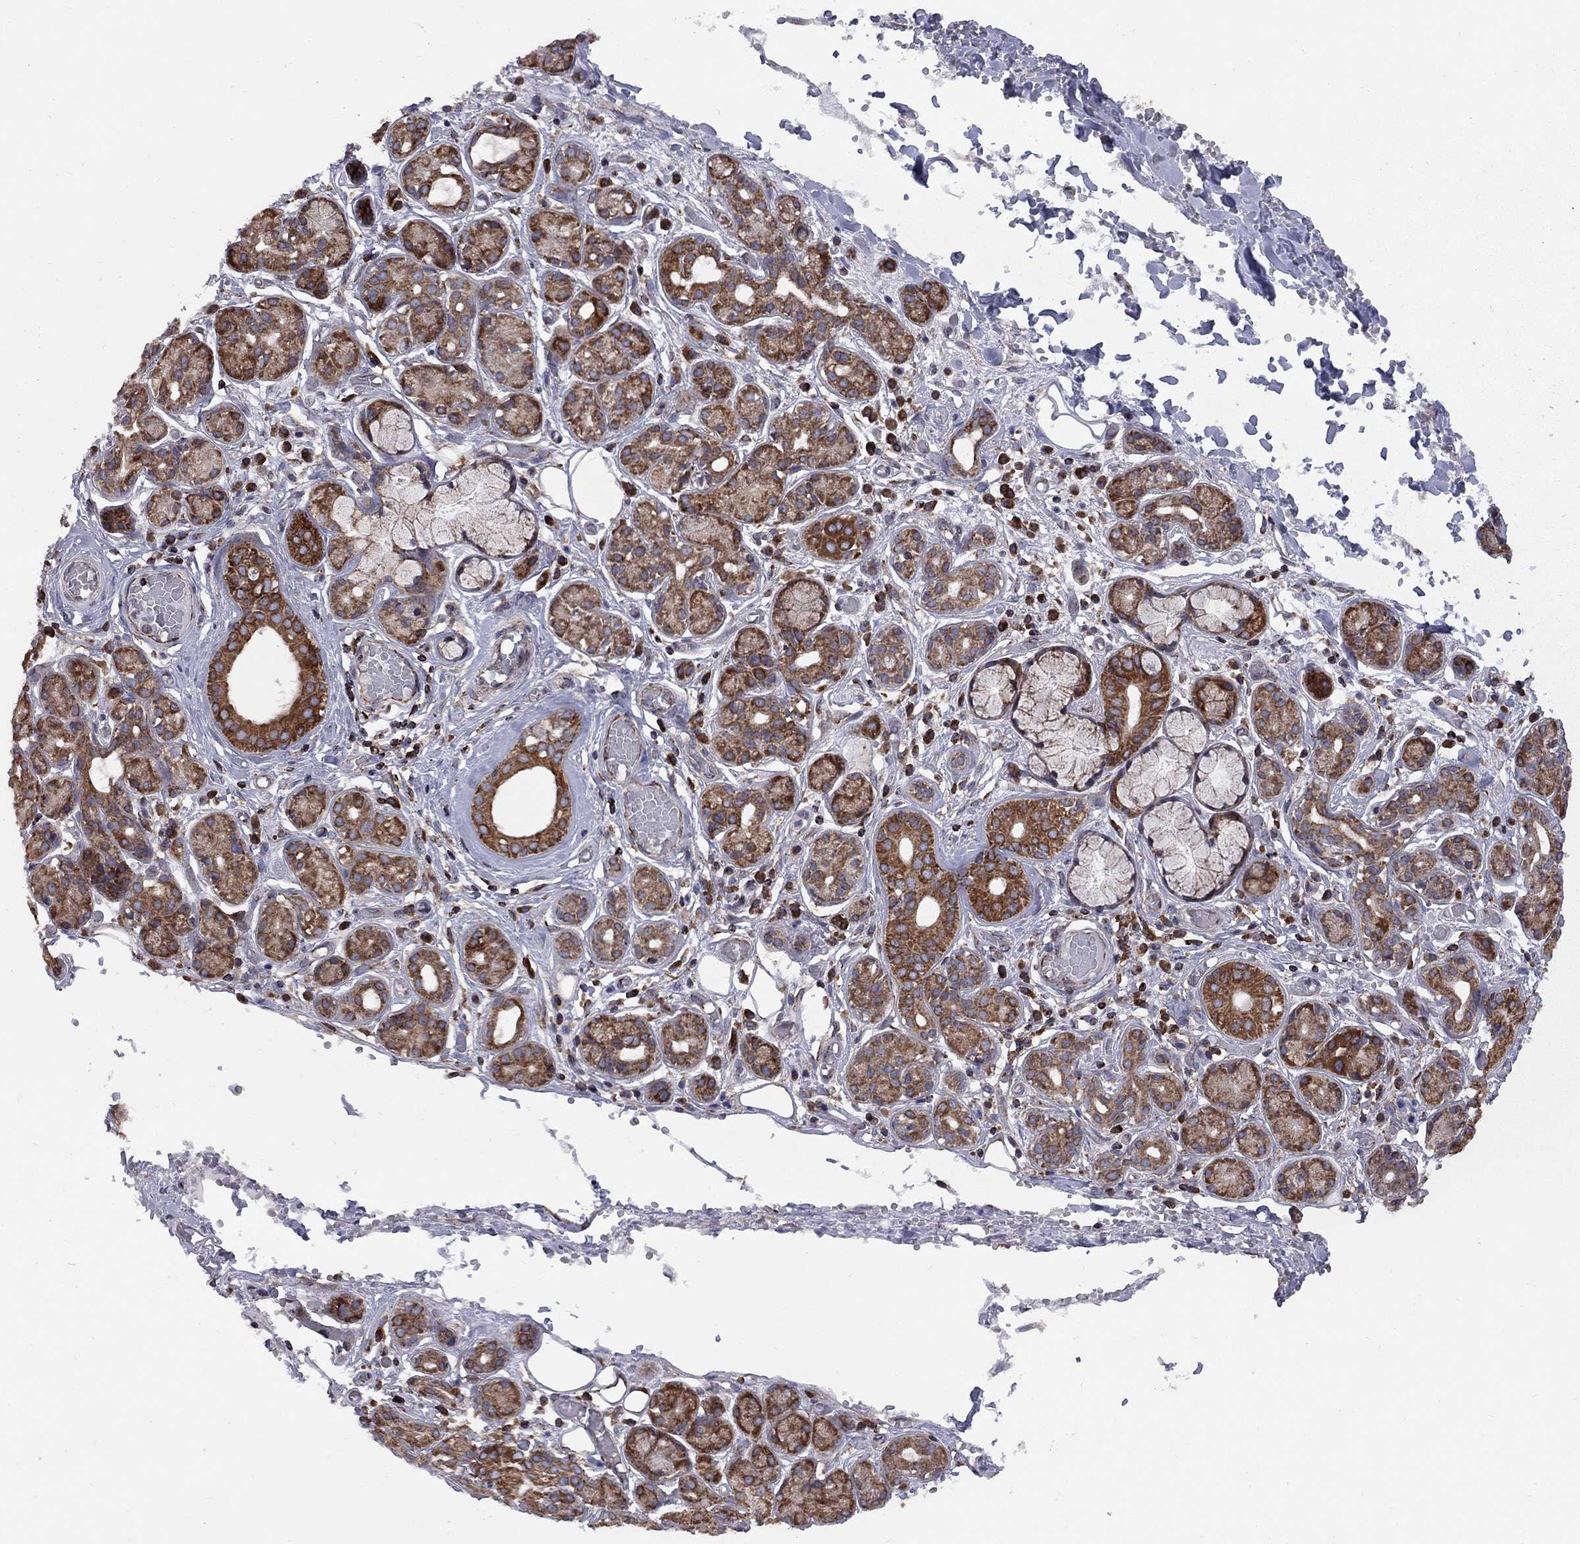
{"staining": {"intensity": "moderate", "quantity": "25%-75%", "location": "cytoplasmic/membranous"}, "tissue": "salivary gland", "cell_type": "Glandular cells", "image_type": "normal", "snomed": [{"axis": "morphology", "description": "Normal tissue, NOS"}, {"axis": "topography", "description": "Salivary gland"}, {"axis": "topography", "description": "Peripheral nerve tissue"}], "caption": "A brown stain highlights moderate cytoplasmic/membranous positivity of a protein in glandular cells of unremarkable human salivary gland.", "gene": "CLPTM1", "patient": {"sex": "male", "age": 71}}